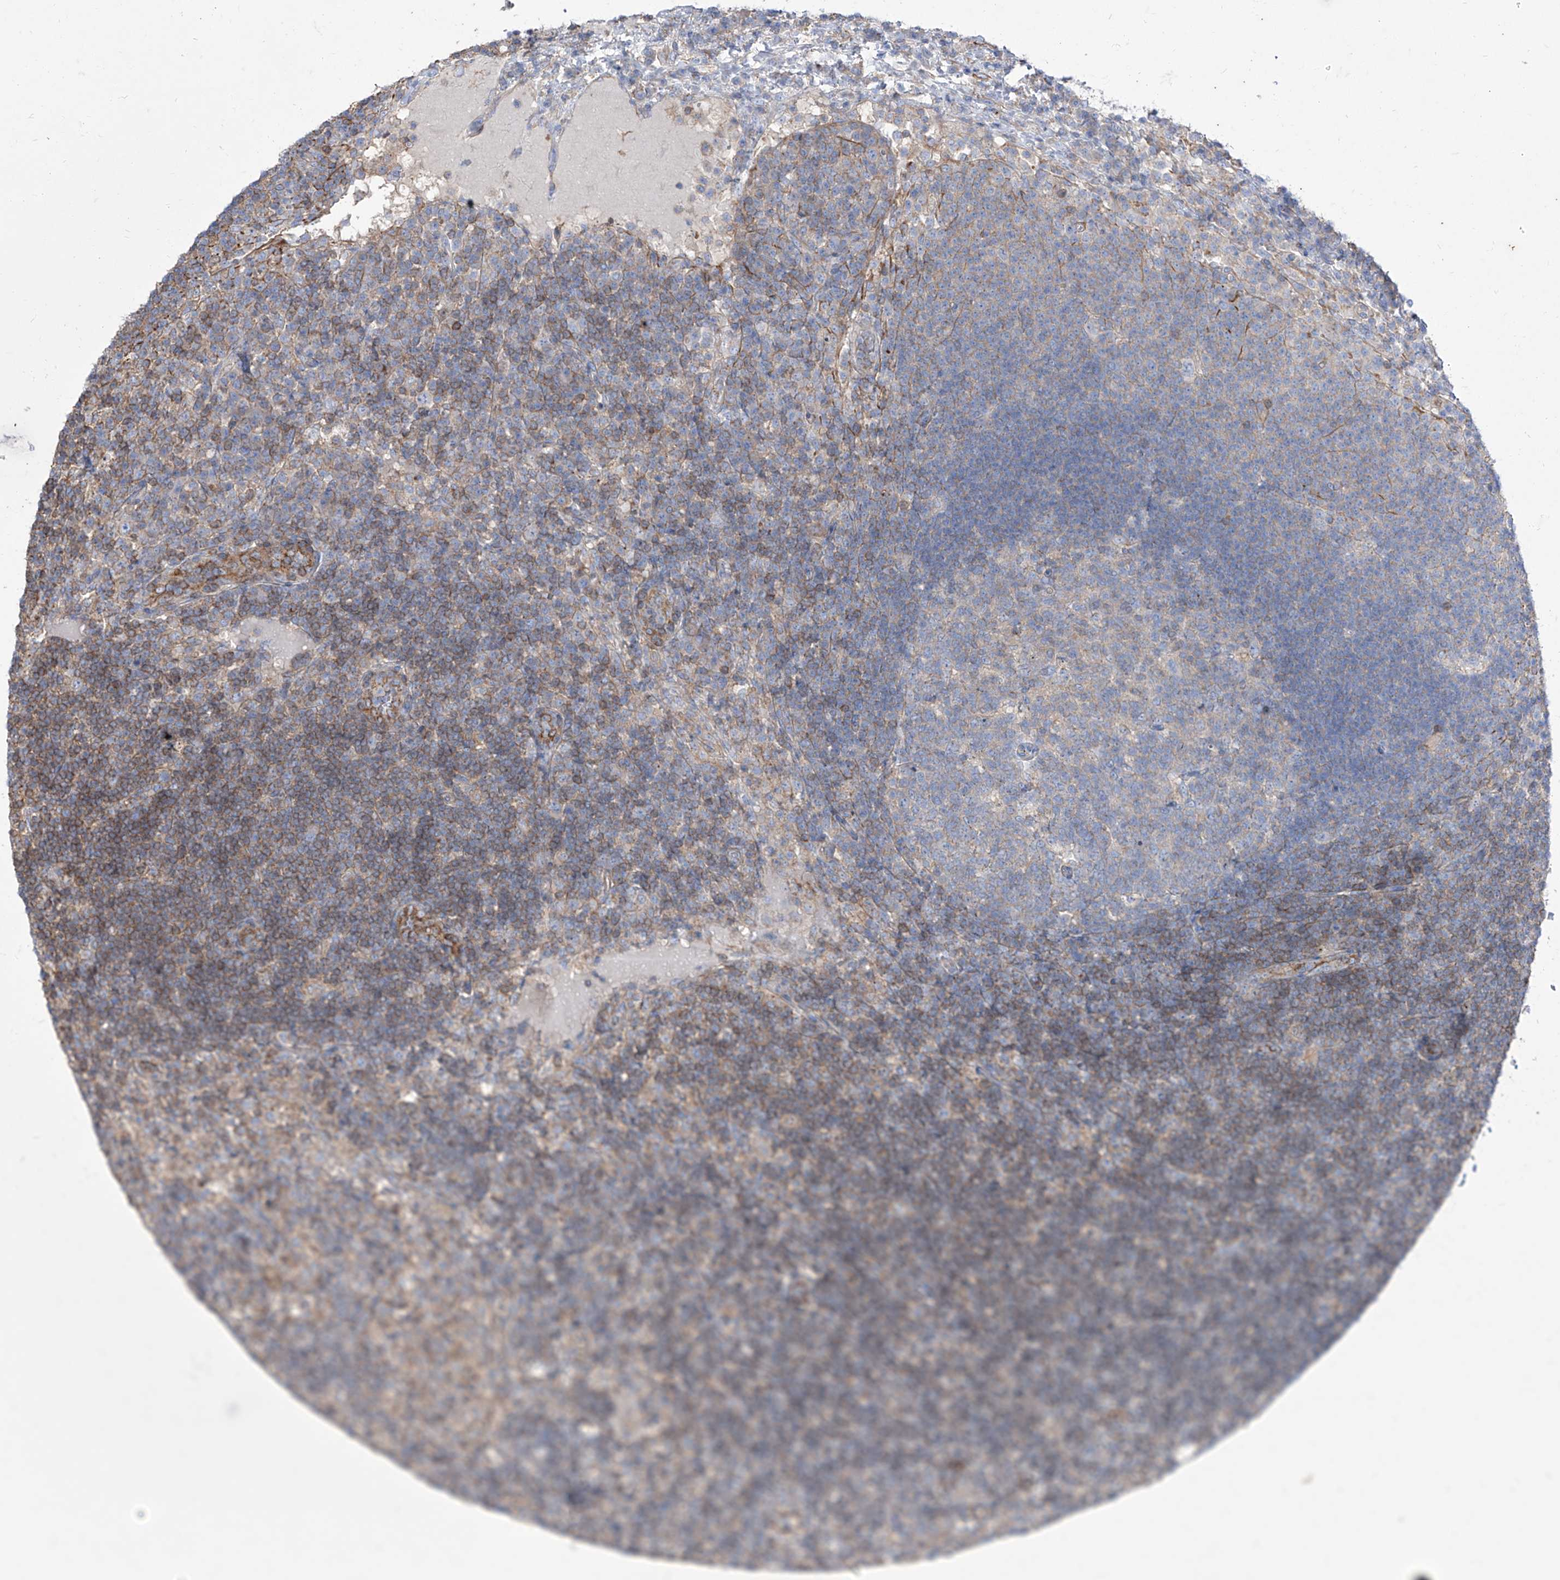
{"staining": {"intensity": "negative", "quantity": "none", "location": "none"}, "tissue": "lymph node", "cell_type": "Germinal center cells", "image_type": "normal", "snomed": [{"axis": "morphology", "description": "Normal tissue, NOS"}, {"axis": "topography", "description": "Lymph node"}], "caption": "Histopathology image shows no protein expression in germinal center cells of normal lymph node.", "gene": "C1orf74", "patient": {"sex": "female", "age": 53}}